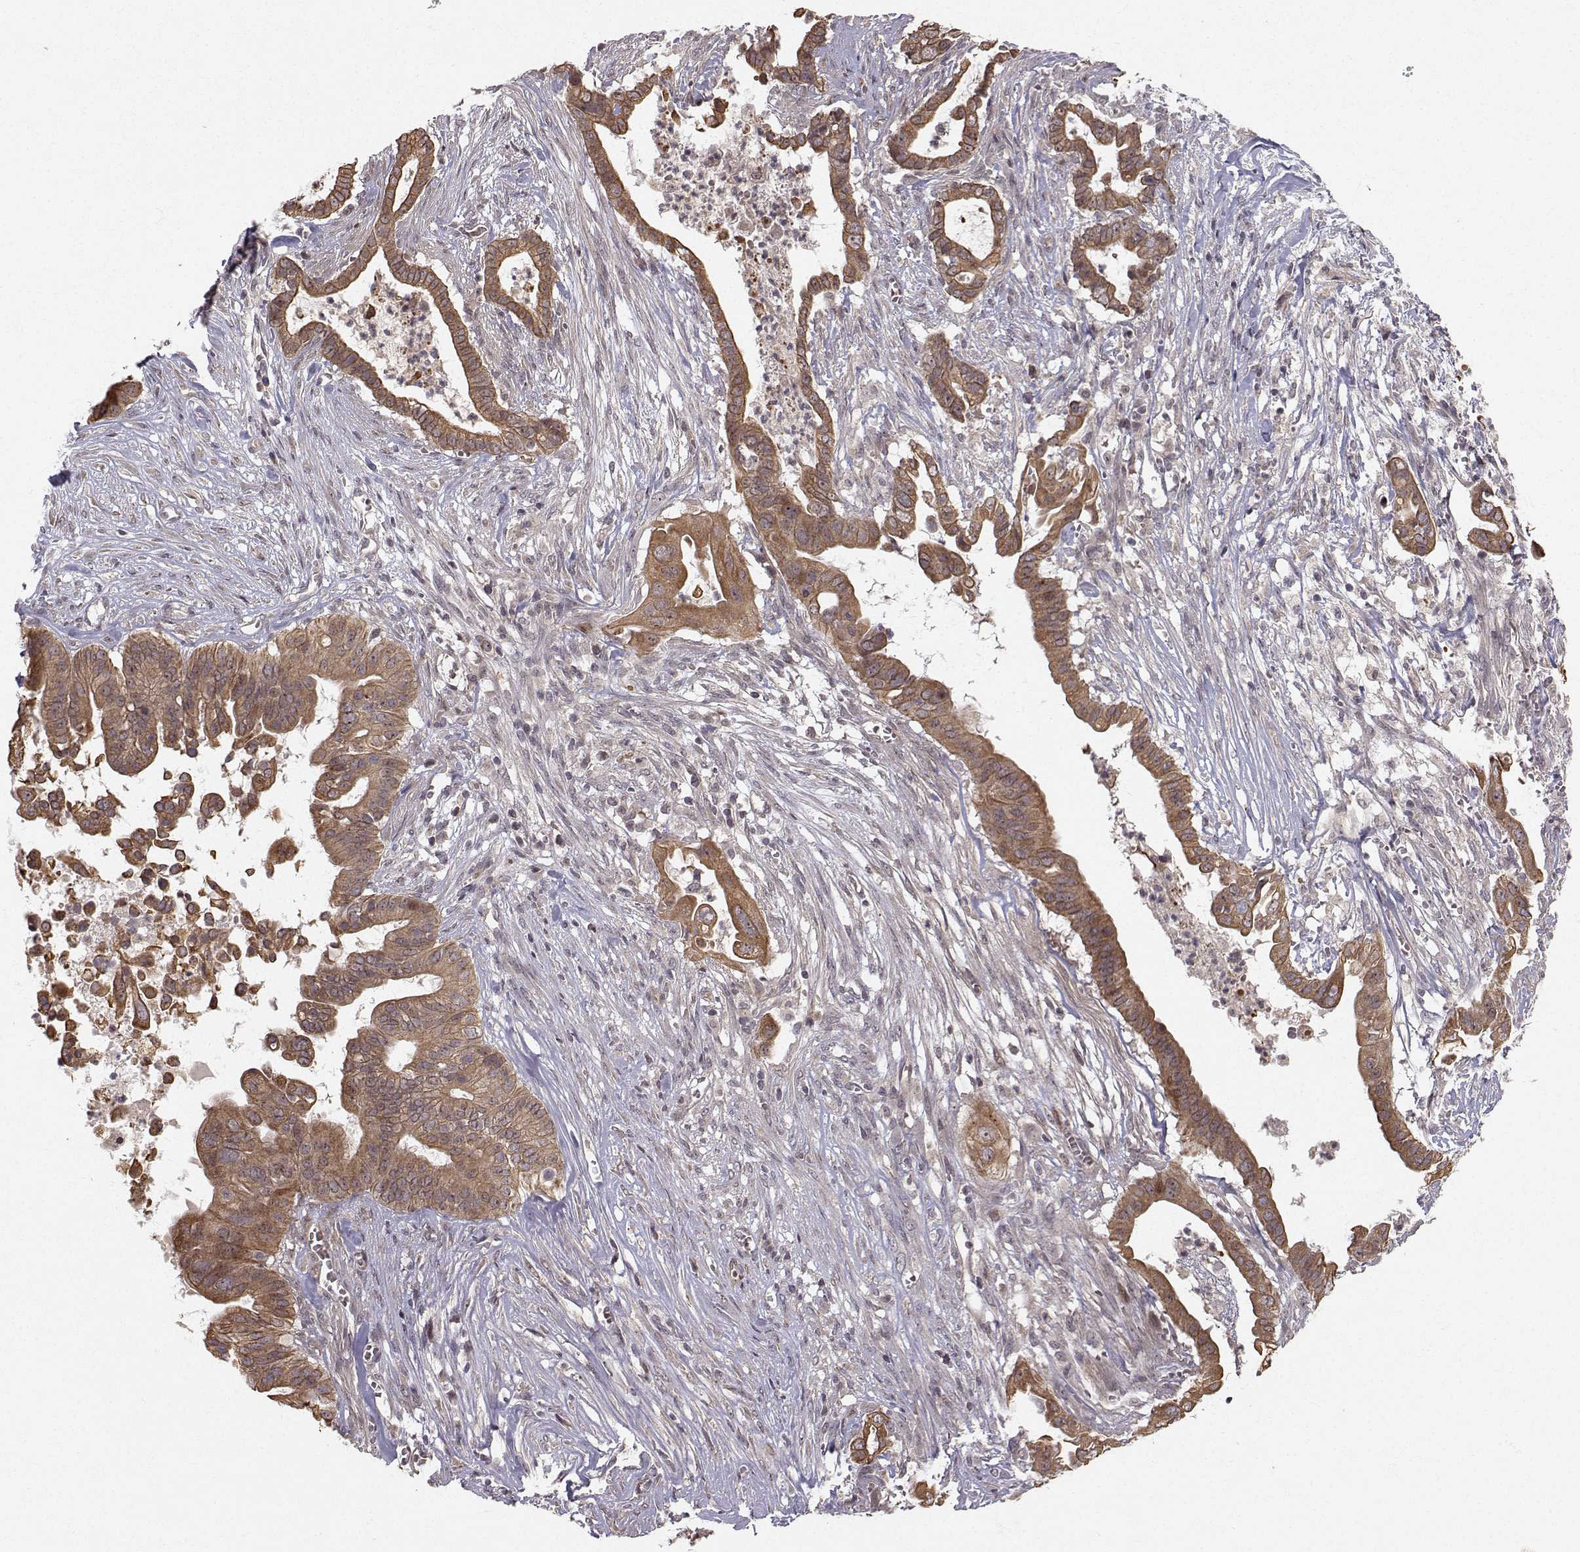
{"staining": {"intensity": "moderate", "quantity": ">75%", "location": "cytoplasmic/membranous"}, "tissue": "pancreatic cancer", "cell_type": "Tumor cells", "image_type": "cancer", "snomed": [{"axis": "morphology", "description": "Adenocarcinoma, NOS"}, {"axis": "topography", "description": "Pancreas"}], "caption": "Tumor cells demonstrate medium levels of moderate cytoplasmic/membranous positivity in about >75% of cells in adenocarcinoma (pancreatic).", "gene": "APC", "patient": {"sex": "male", "age": 61}}